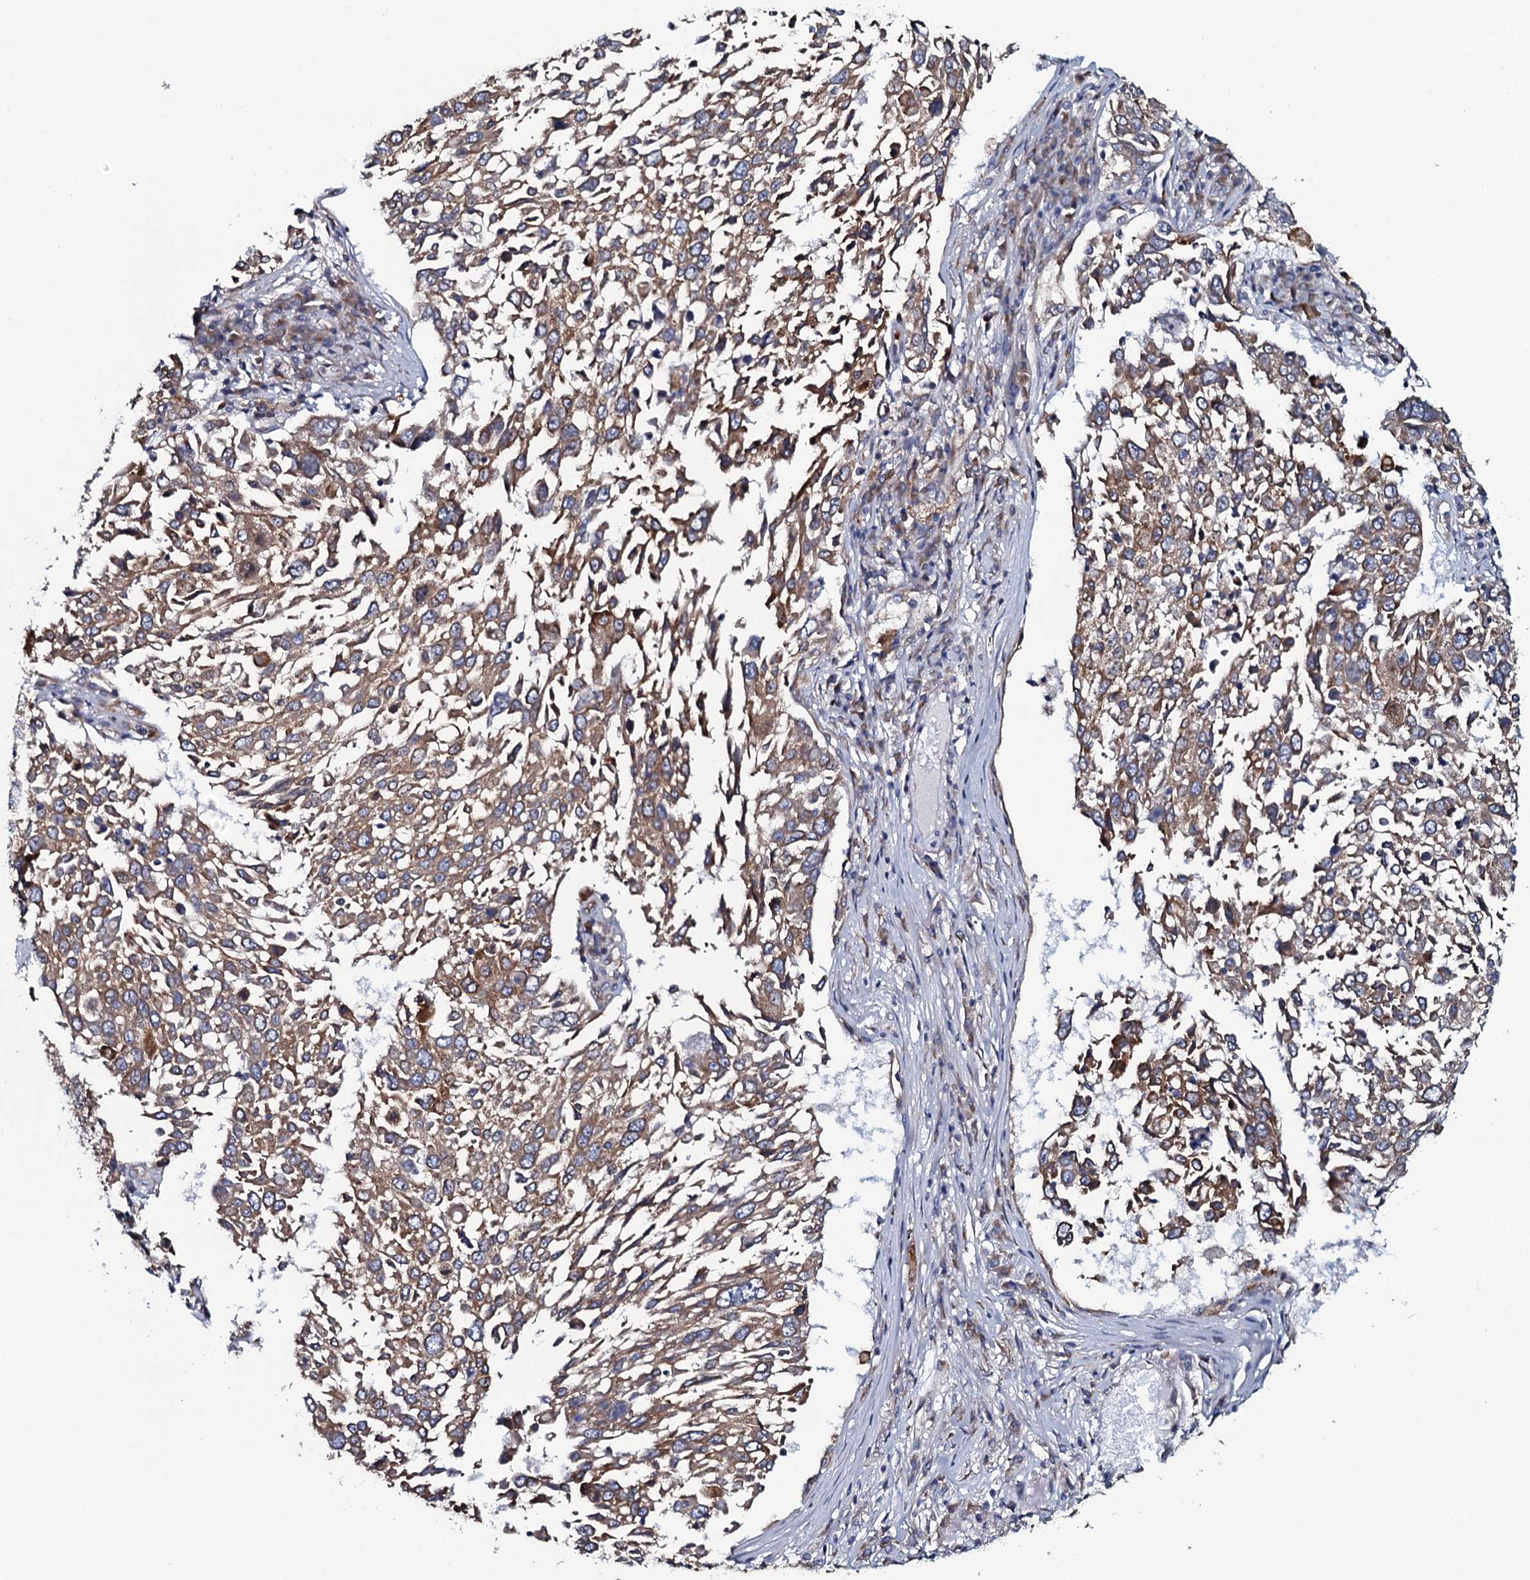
{"staining": {"intensity": "moderate", "quantity": ">75%", "location": "cytoplasmic/membranous"}, "tissue": "lung cancer", "cell_type": "Tumor cells", "image_type": "cancer", "snomed": [{"axis": "morphology", "description": "Squamous cell carcinoma, NOS"}, {"axis": "topography", "description": "Lung"}], "caption": "DAB (3,3'-diaminobenzidine) immunohistochemical staining of lung cancer (squamous cell carcinoma) displays moderate cytoplasmic/membranous protein positivity in approximately >75% of tumor cells.", "gene": "TMEM151A", "patient": {"sex": "male", "age": 65}}